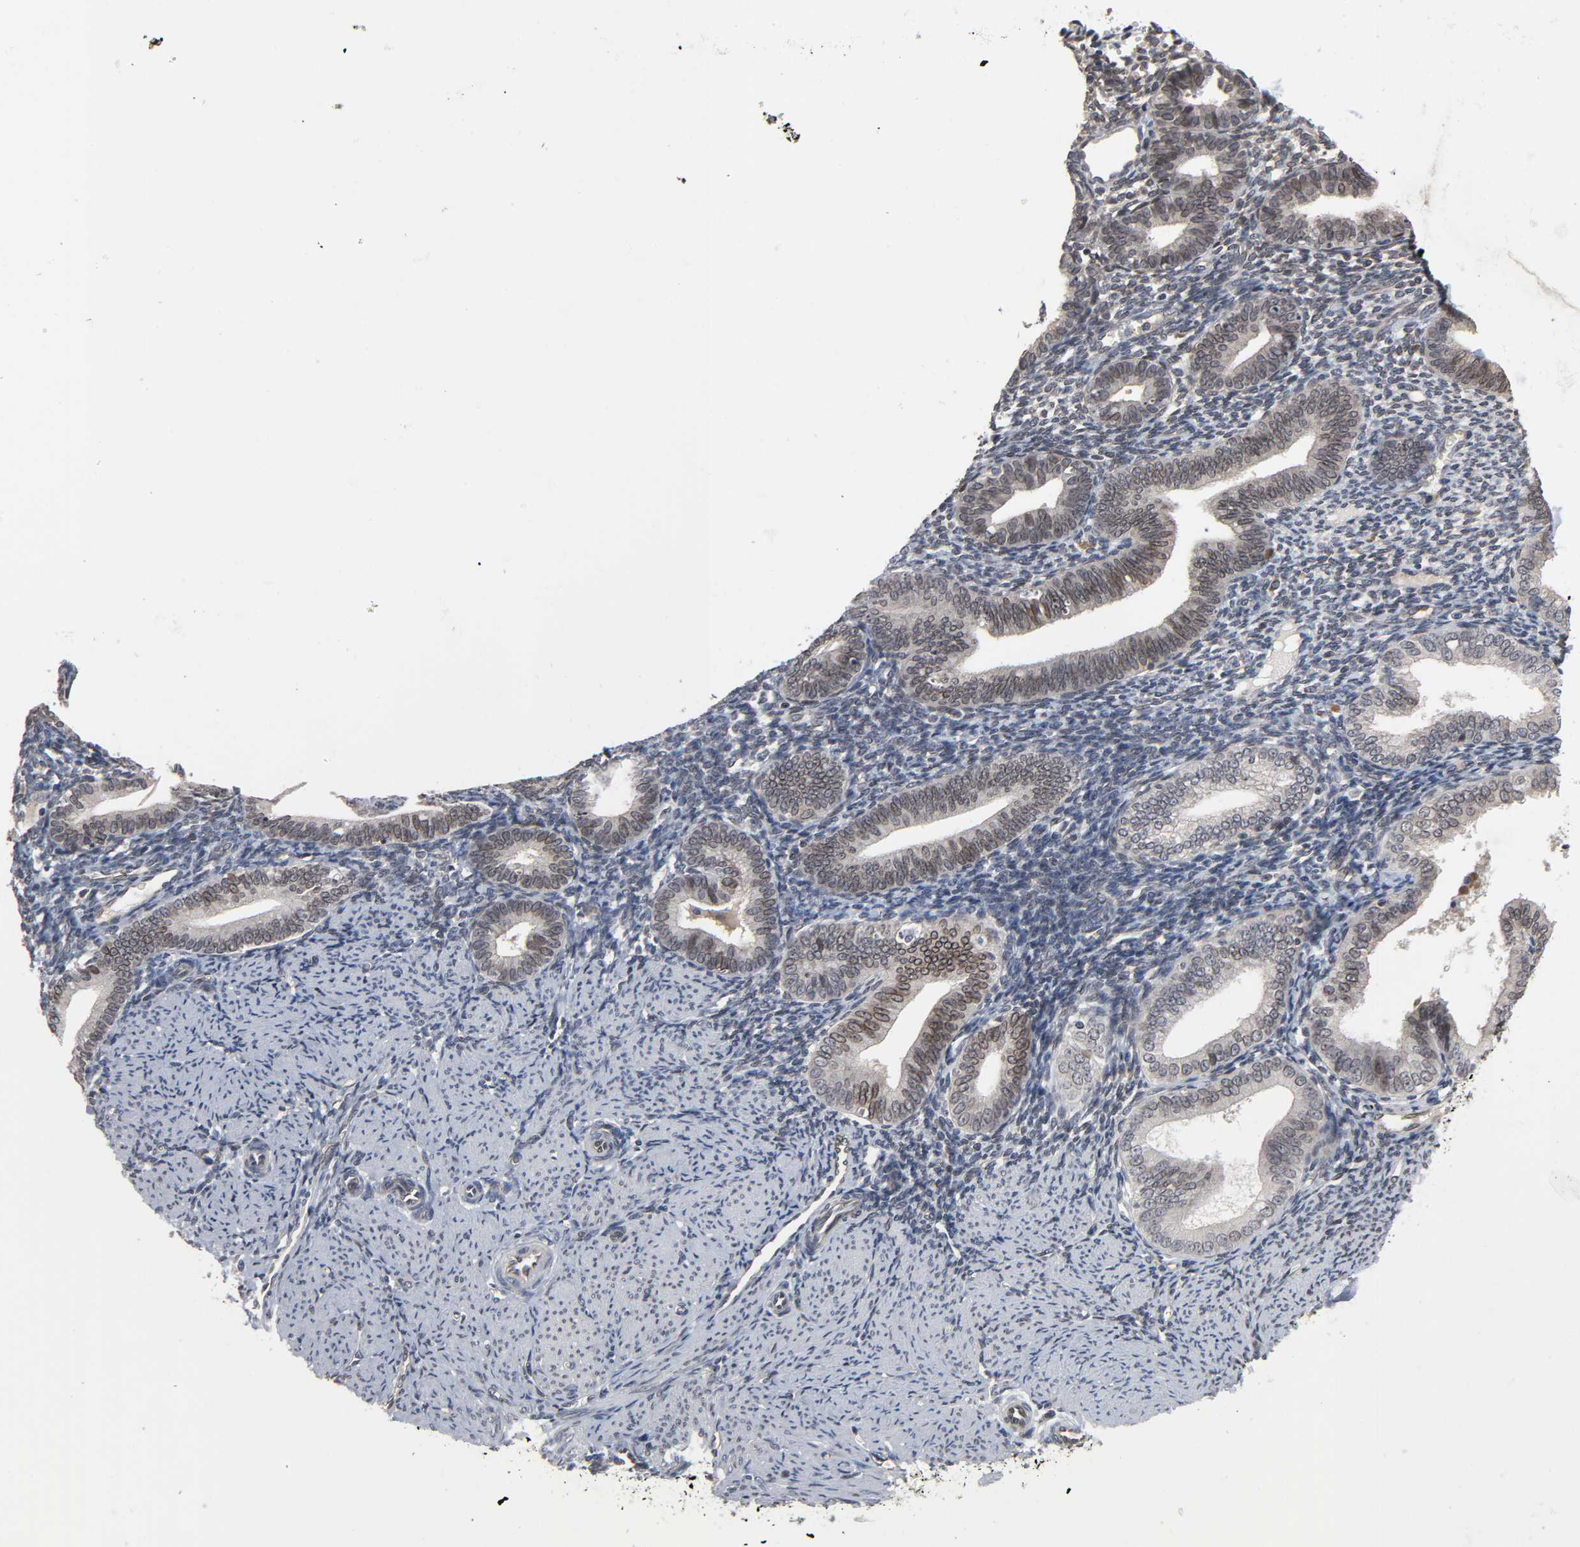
{"staining": {"intensity": "weak", "quantity": "25%-75%", "location": "cytoplasmic/membranous"}, "tissue": "endometrium", "cell_type": "Cells in endometrial stroma", "image_type": "normal", "snomed": [{"axis": "morphology", "description": "Normal tissue, NOS"}, {"axis": "topography", "description": "Endometrium"}], "caption": "This photomicrograph displays unremarkable endometrium stained with IHC to label a protein in brown. The cytoplasmic/membranous of cells in endometrial stroma show weak positivity for the protein. Nuclei are counter-stained blue.", "gene": "CCDC175", "patient": {"sex": "female", "age": 61}}